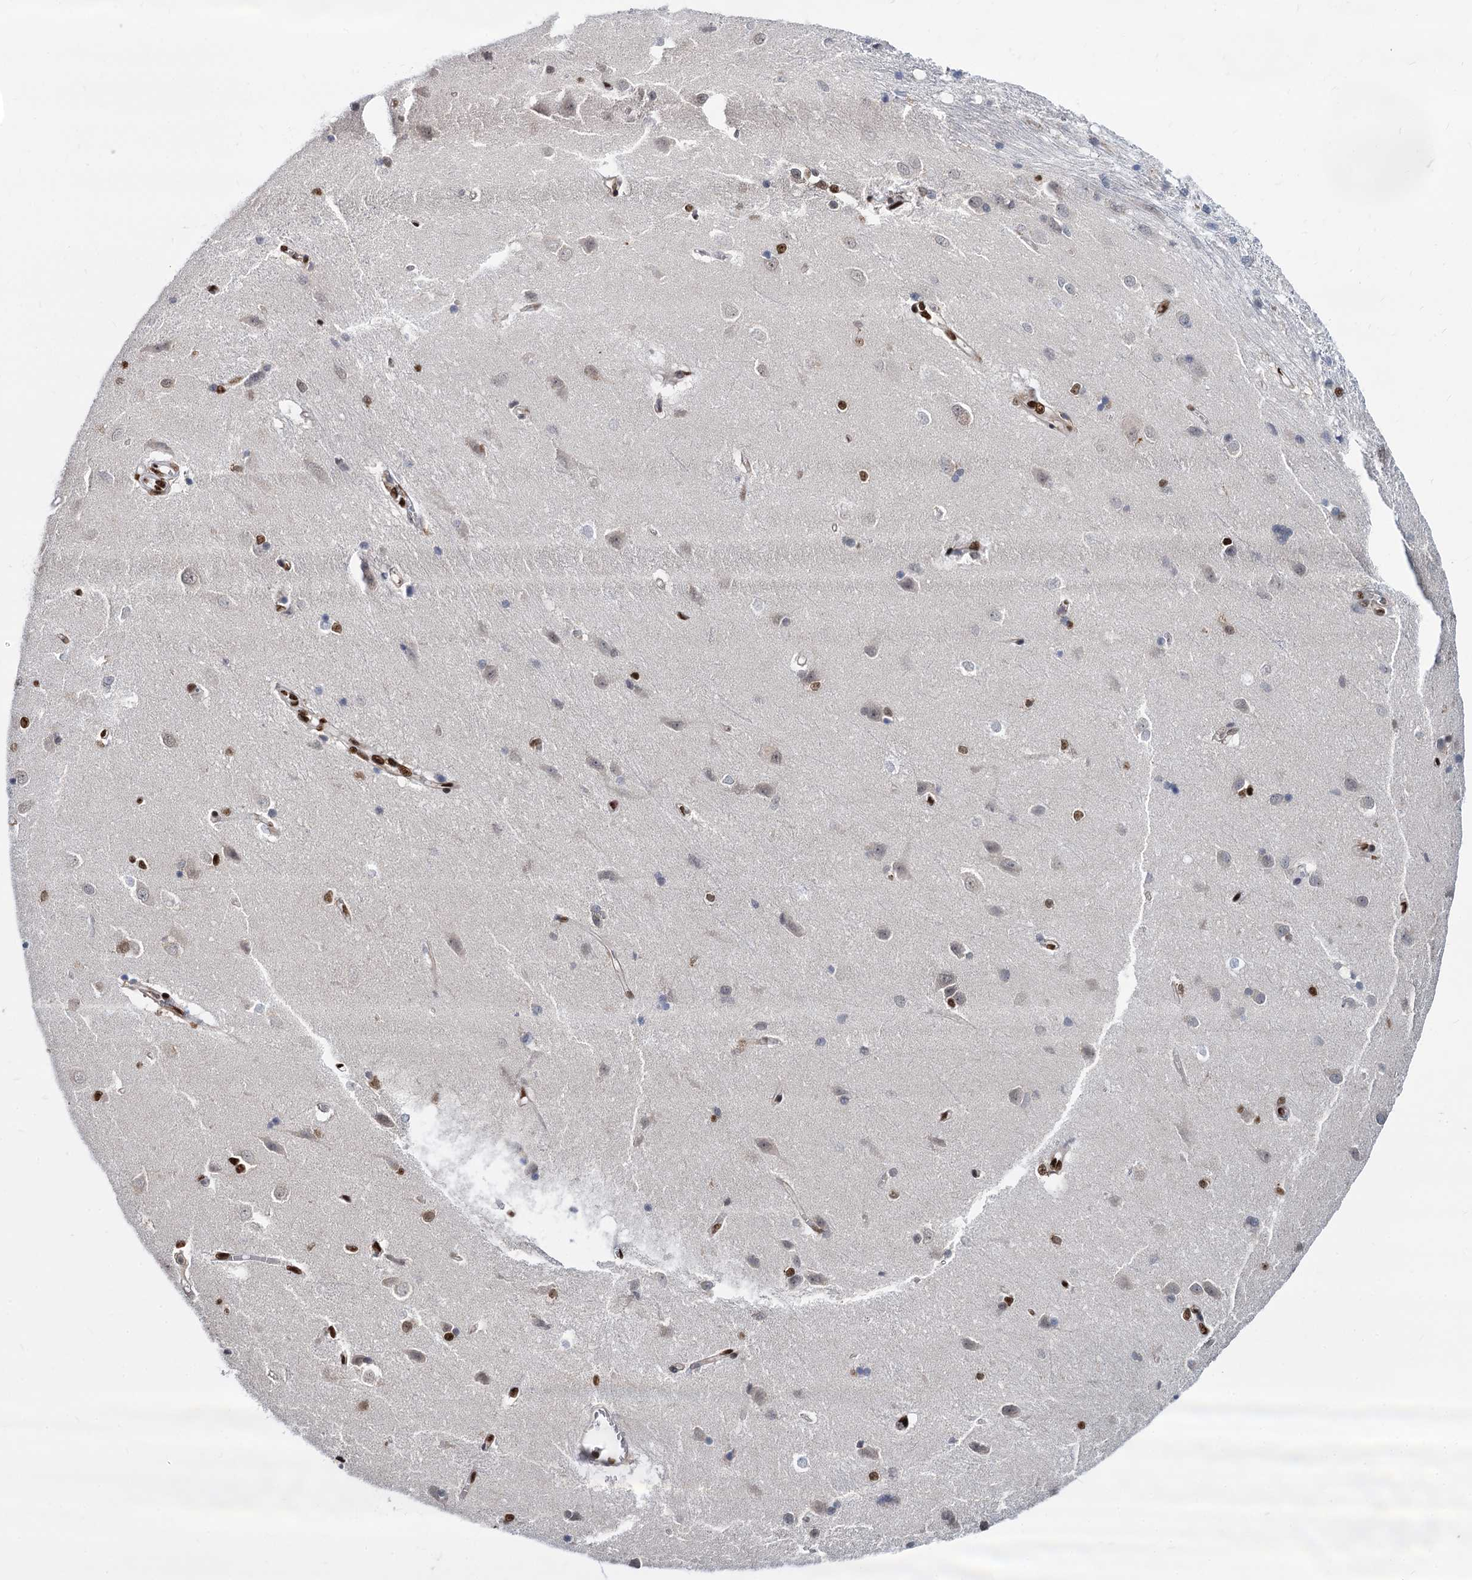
{"staining": {"intensity": "strong", "quantity": "<25%", "location": "nuclear"}, "tissue": "caudate", "cell_type": "Glial cells", "image_type": "normal", "snomed": [{"axis": "morphology", "description": "Normal tissue, NOS"}, {"axis": "topography", "description": "Lateral ventricle wall"}], "caption": "This photomicrograph displays immunohistochemistry staining of unremarkable caudate, with medium strong nuclear positivity in about <25% of glial cells.", "gene": "DCPS", "patient": {"sex": "male", "age": 37}}